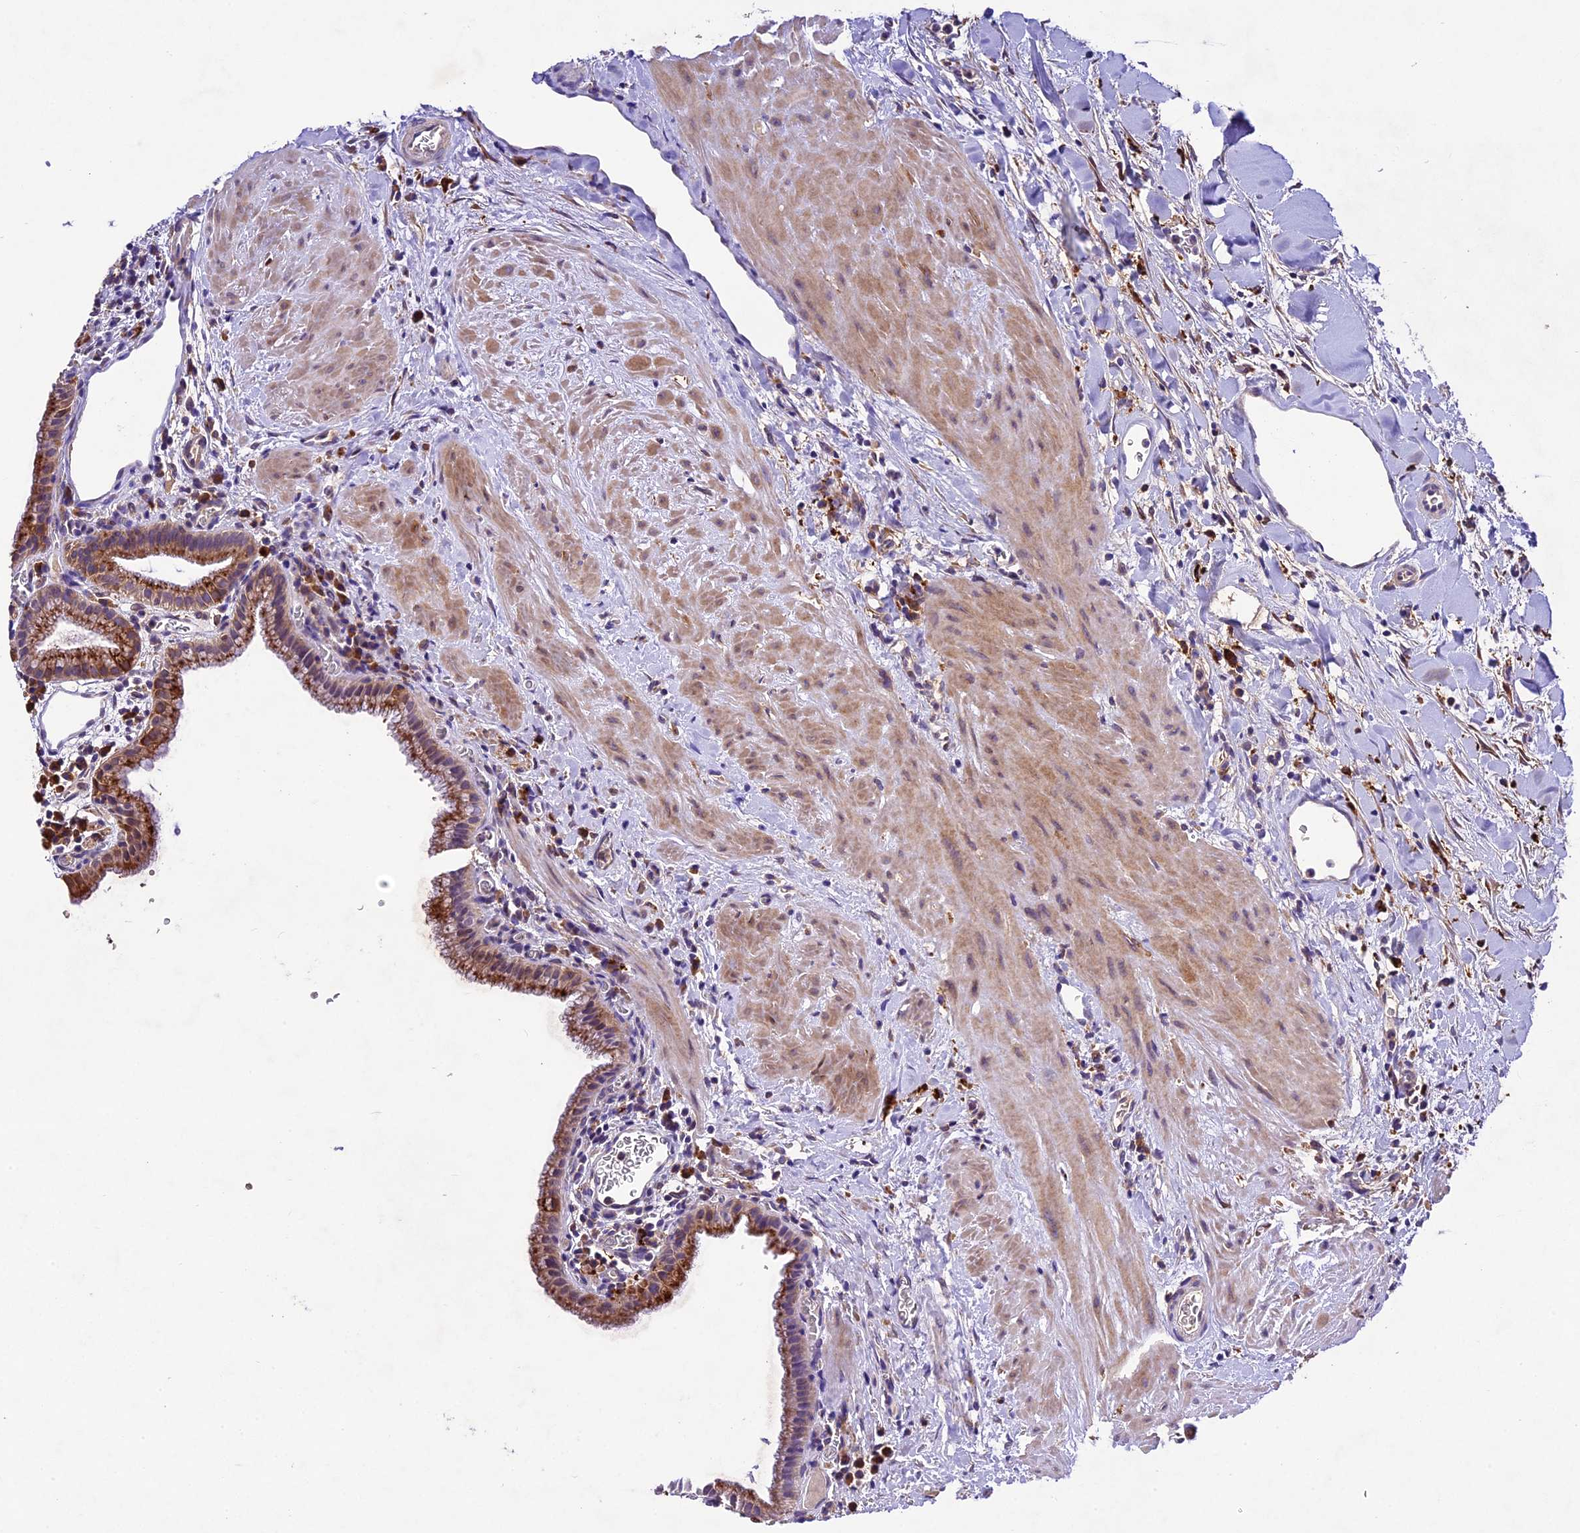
{"staining": {"intensity": "moderate", "quantity": ">75%", "location": "cytoplasmic/membranous"}, "tissue": "gallbladder", "cell_type": "Glandular cells", "image_type": "normal", "snomed": [{"axis": "morphology", "description": "Normal tissue, NOS"}, {"axis": "topography", "description": "Gallbladder"}], "caption": "Protein staining demonstrates moderate cytoplasmic/membranous expression in about >75% of glandular cells in benign gallbladder. (brown staining indicates protein expression, while blue staining denotes nuclei).", "gene": "CILP2", "patient": {"sex": "male", "age": 78}}